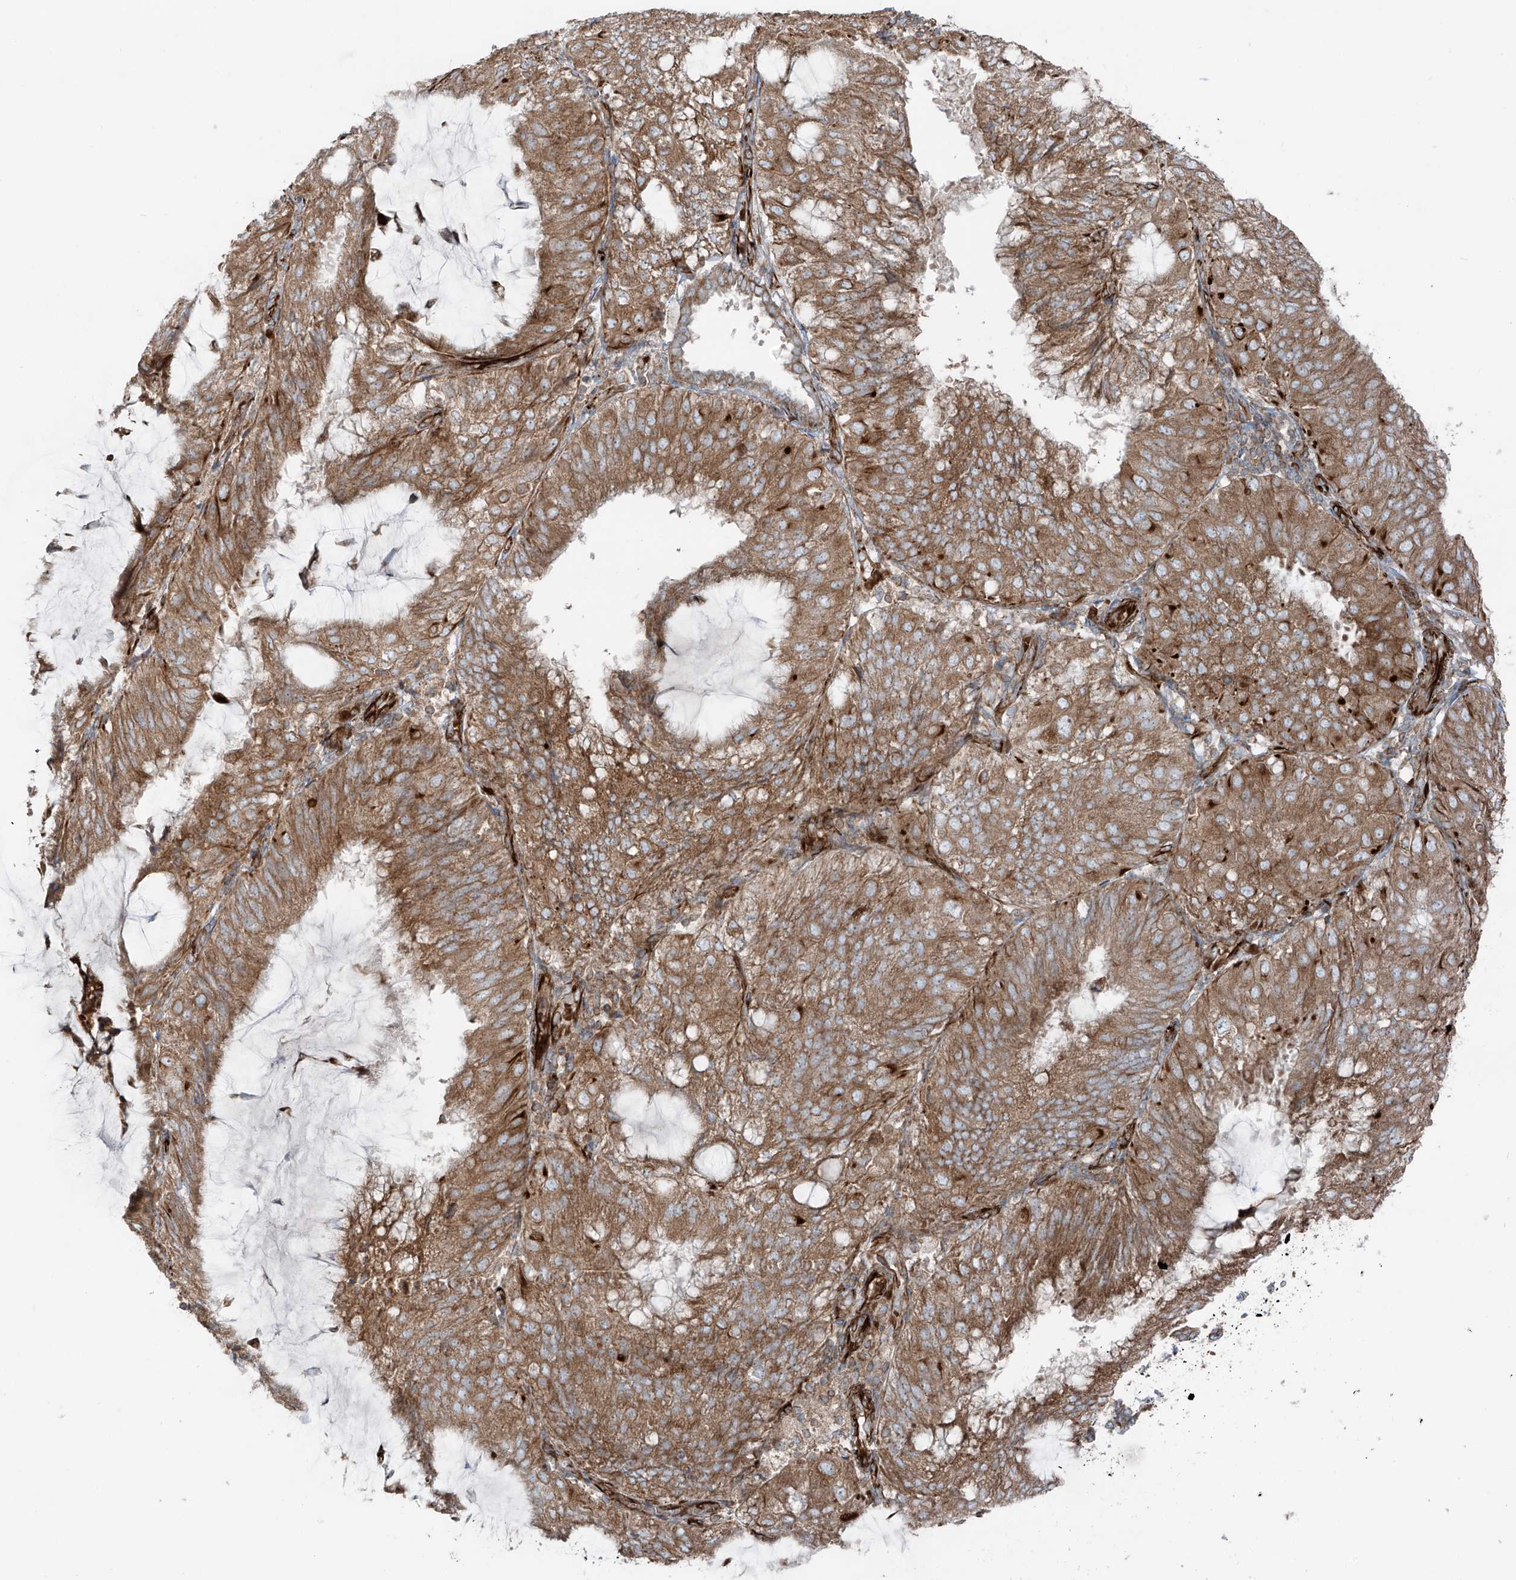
{"staining": {"intensity": "moderate", "quantity": ">75%", "location": "cytoplasmic/membranous"}, "tissue": "endometrial cancer", "cell_type": "Tumor cells", "image_type": "cancer", "snomed": [{"axis": "morphology", "description": "Adenocarcinoma, NOS"}, {"axis": "topography", "description": "Endometrium"}], "caption": "An IHC micrograph of tumor tissue is shown. Protein staining in brown labels moderate cytoplasmic/membranous positivity in endometrial cancer (adenocarcinoma) within tumor cells.", "gene": "ERLEC1", "patient": {"sex": "female", "age": 81}}